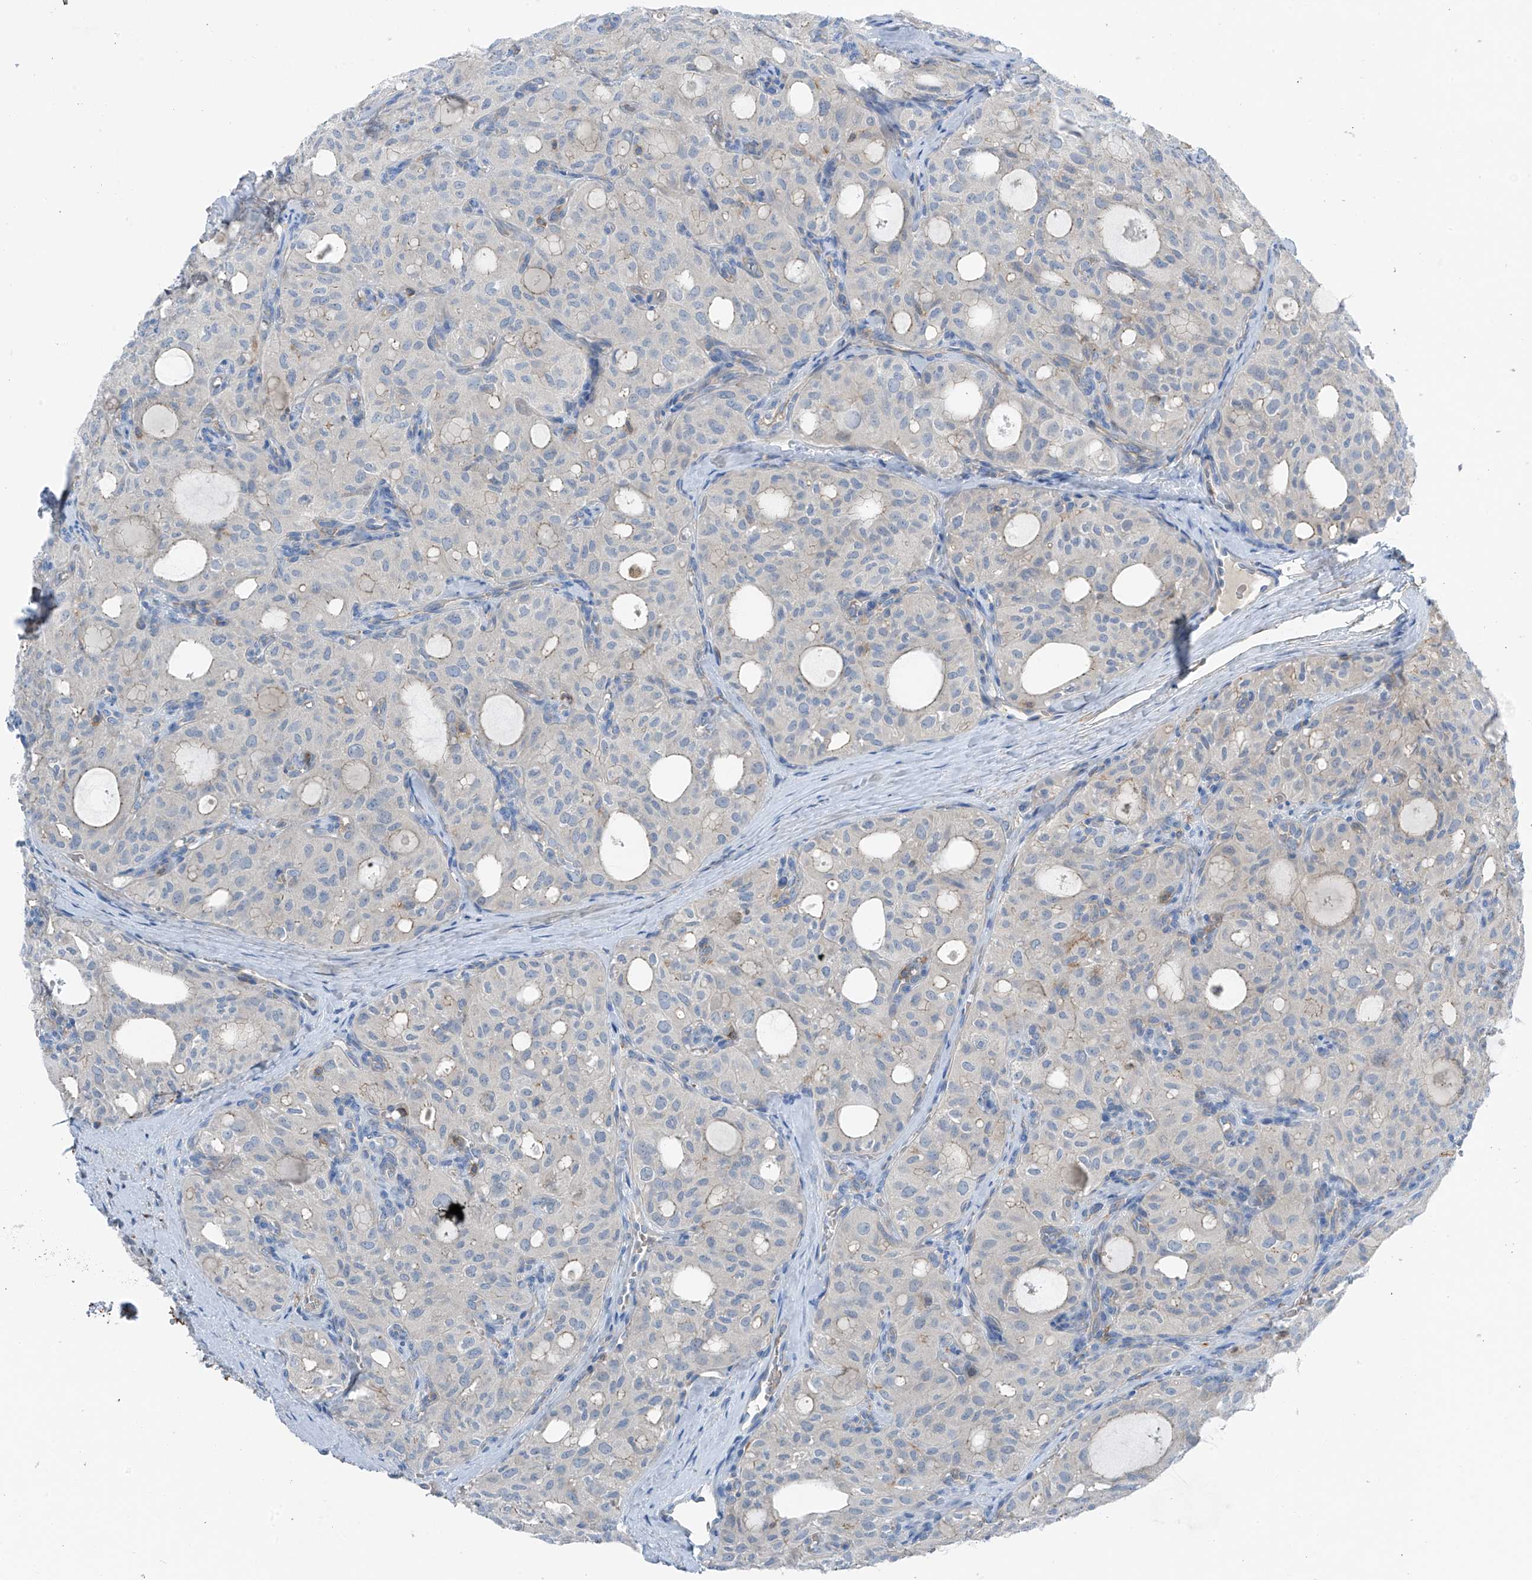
{"staining": {"intensity": "negative", "quantity": "none", "location": "none"}, "tissue": "thyroid cancer", "cell_type": "Tumor cells", "image_type": "cancer", "snomed": [{"axis": "morphology", "description": "Follicular adenoma carcinoma, NOS"}, {"axis": "topography", "description": "Thyroid gland"}], "caption": "The histopathology image reveals no significant positivity in tumor cells of thyroid follicular adenoma carcinoma.", "gene": "NALCN", "patient": {"sex": "male", "age": 75}}